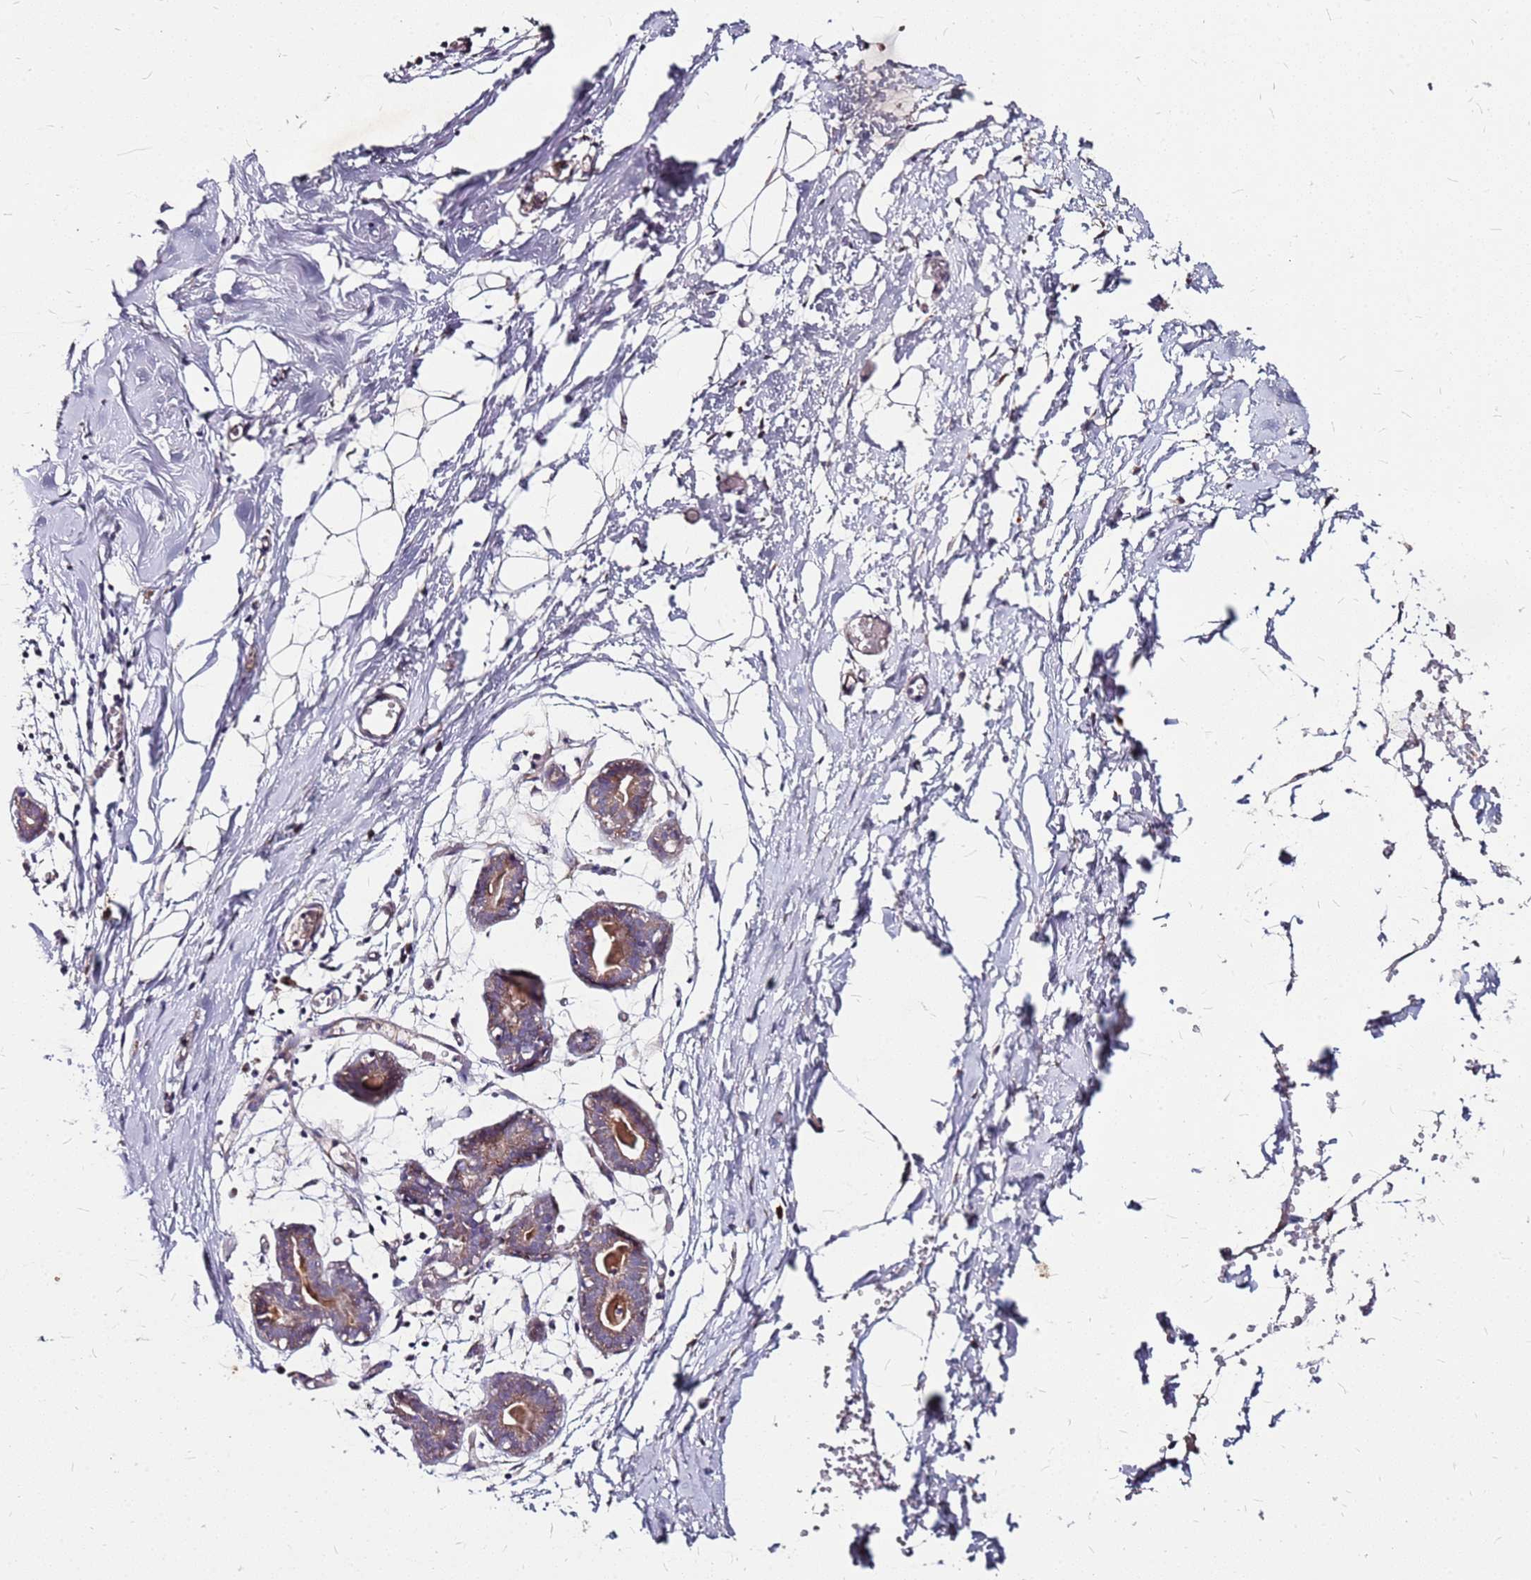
{"staining": {"intensity": "negative", "quantity": "none", "location": "none"}, "tissue": "breast", "cell_type": "Adipocytes", "image_type": "normal", "snomed": [{"axis": "morphology", "description": "Normal tissue, NOS"}, {"axis": "topography", "description": "Breast"}], "caption": "Immunohistochemical staining of normal breast displays no significant positivity in adipocytes. Nuclei are stained in blue.", "gene": "DCDC2C", "patient": {"sex": "female", "age": 27}}